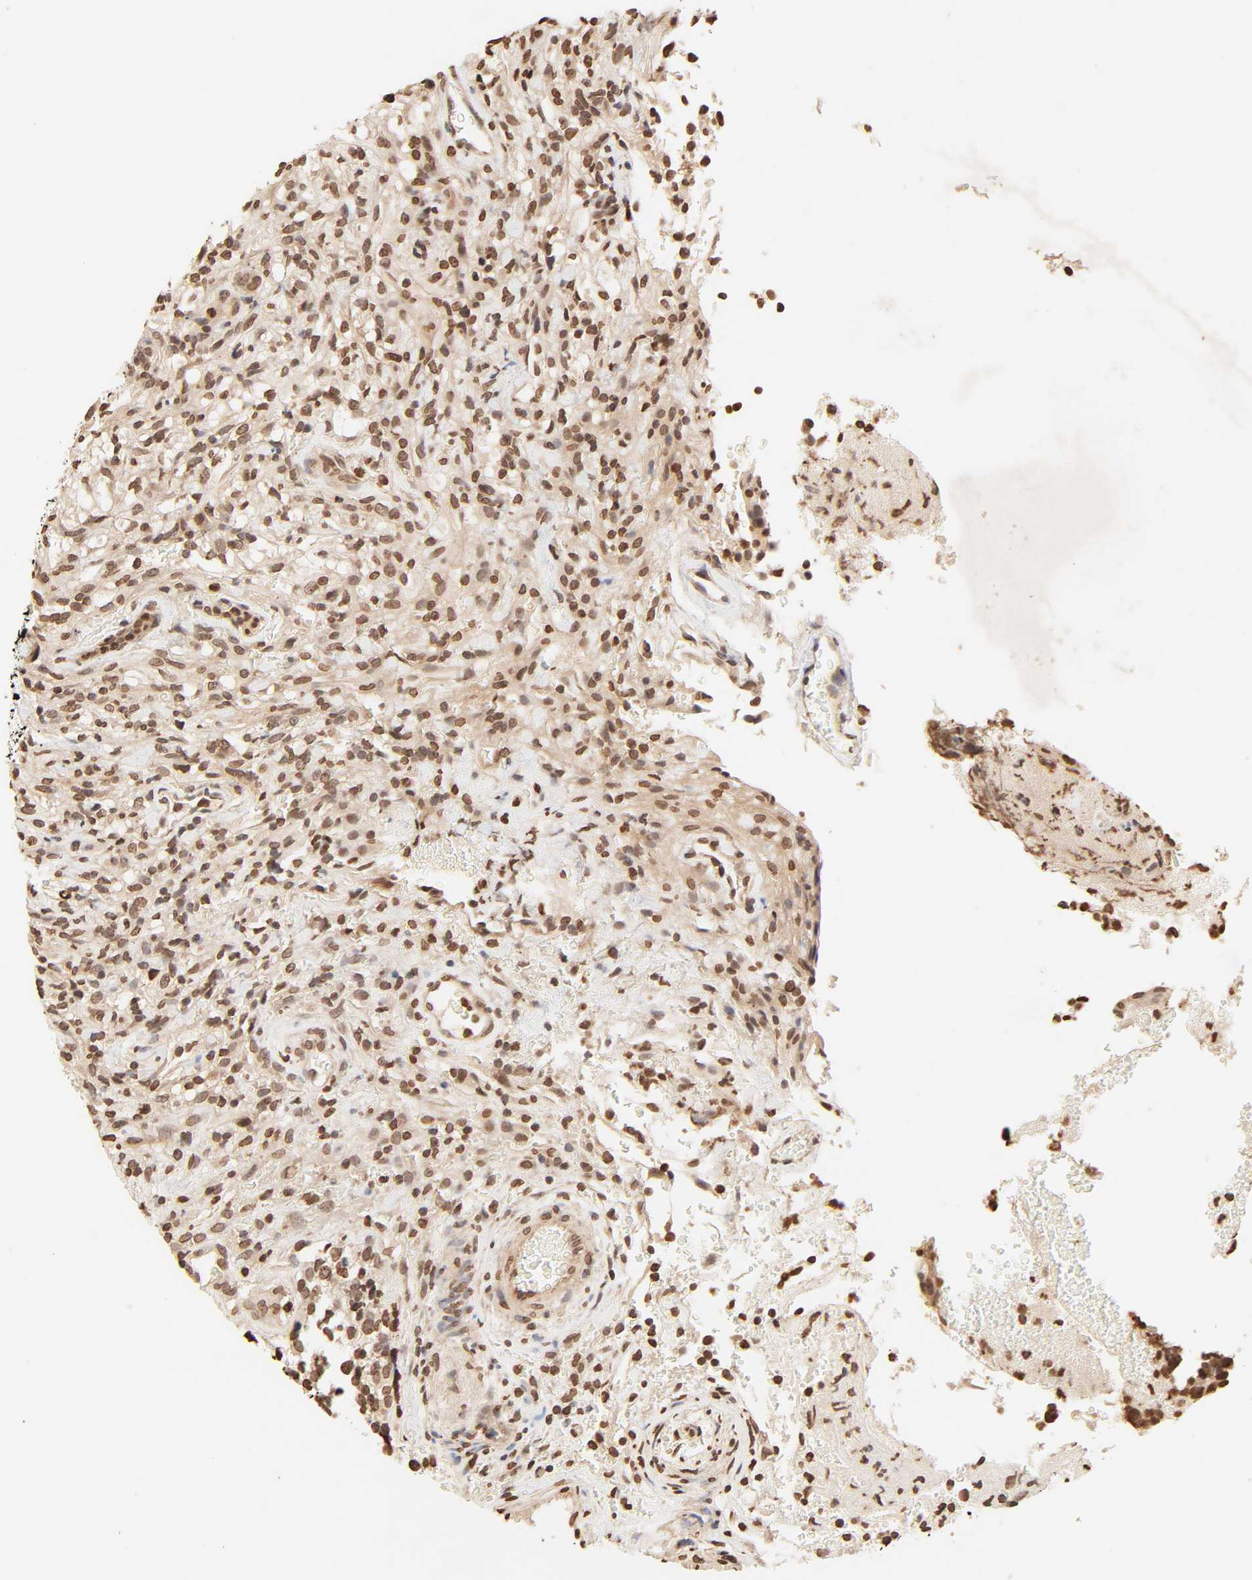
{"staining": {"intensity": "strong", "quantity": ">75%", "location": "cytoplasmic/membranous,nuclear"}, "tissue": "glioma", "cell_type": "Tumor cells", "image_type": "cancer", "snomed": [{"axis": "morphology", "description": "Normal tissue, NOS"}, {"axis": "morphology", "description": "Glioma, malignant, High grade"}, {"axis": "topography", "description": "Cerebral cortex"}], "caption": "Immunohistochemistry of glioma reveals high levels of strong cytoplasmic/membranous and nuclear staining in about >75% of tumor cells.", "gene": "TBL1X", "patient": {"sex": "male", "age": 75}}